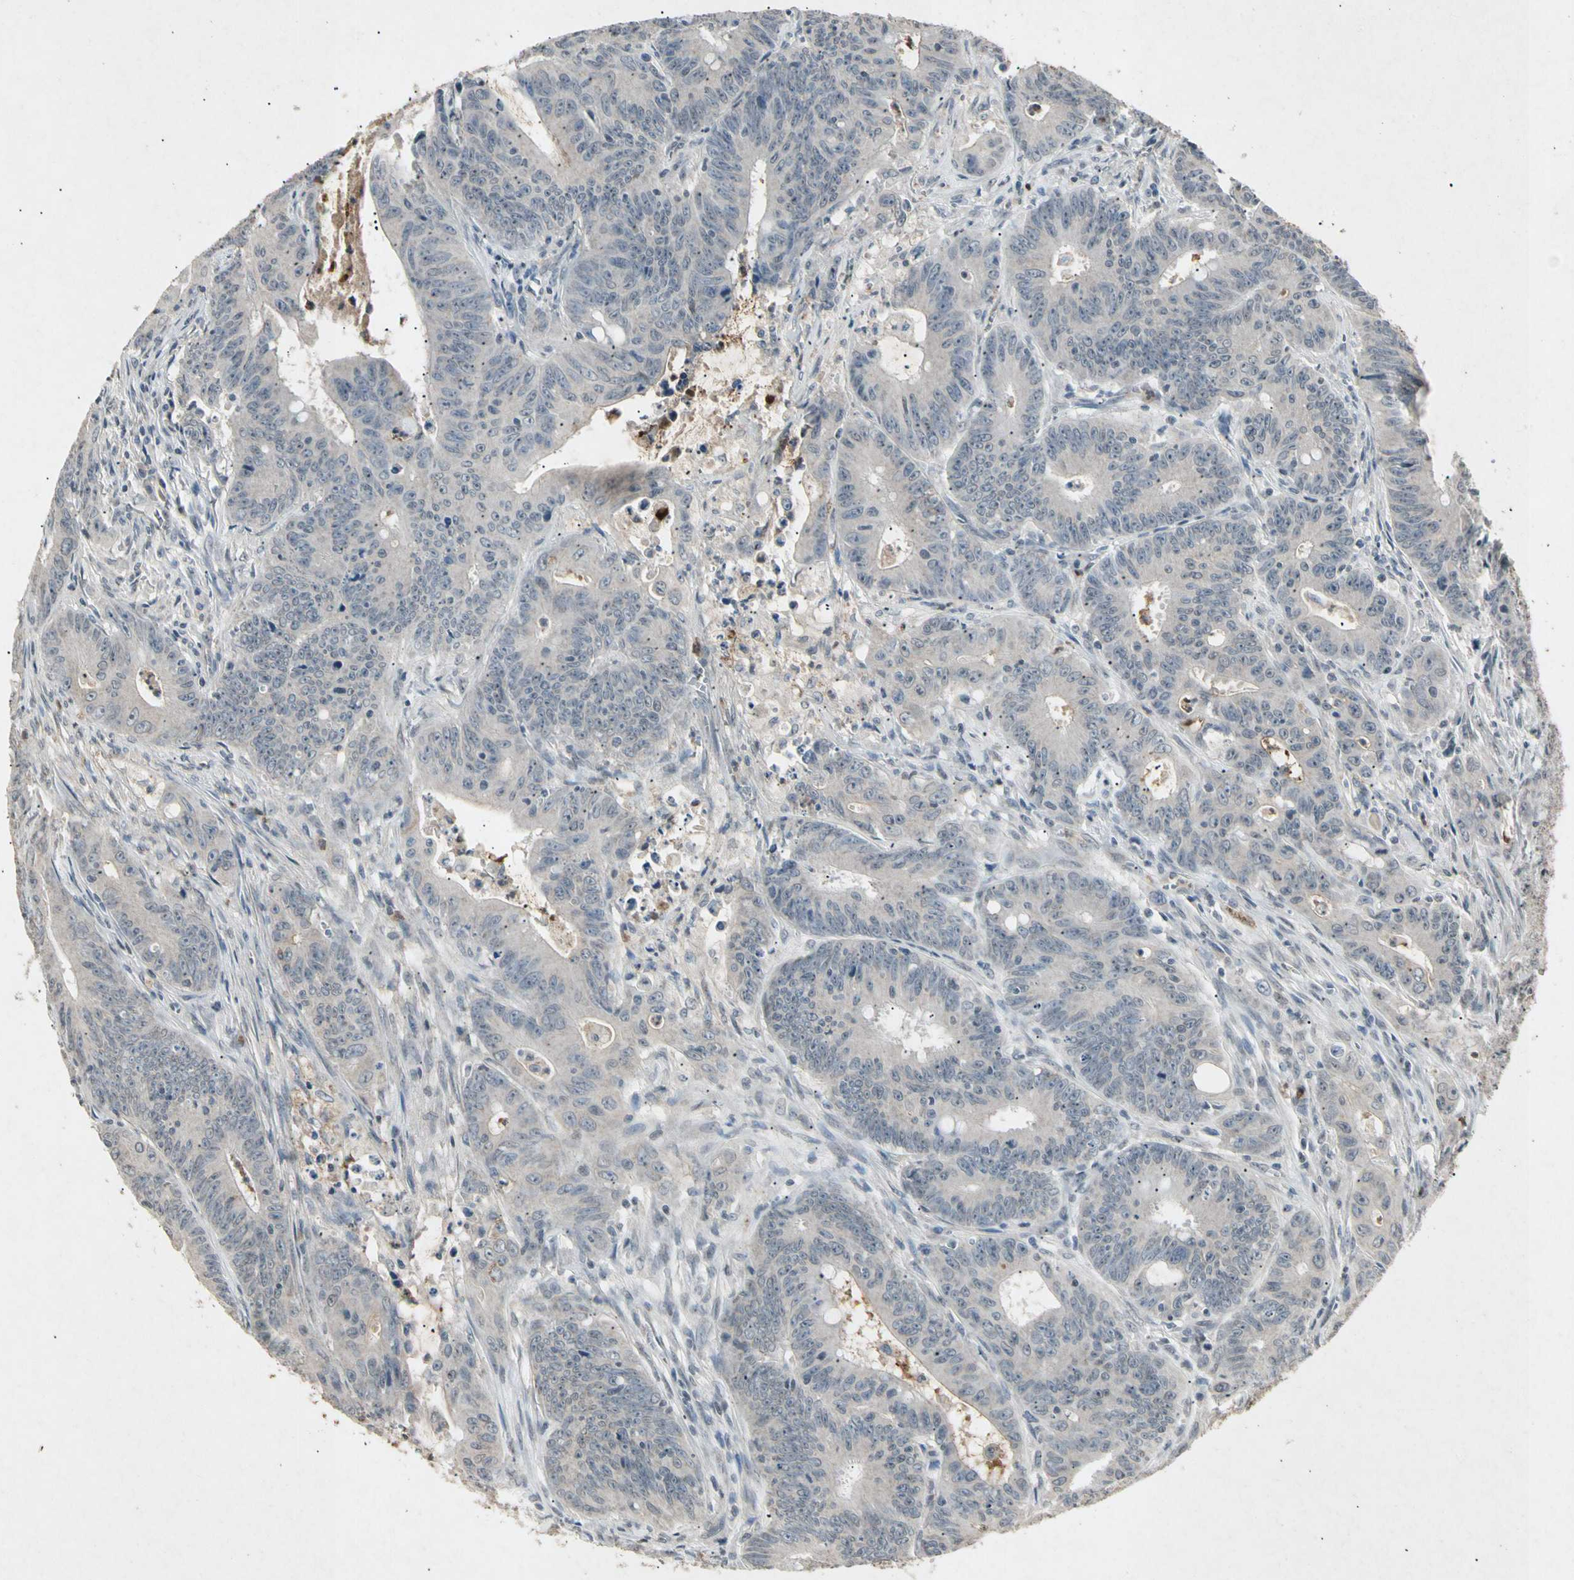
{"staining": {"intensity": "negative", "quantity": "none", "location": "none"}, "tissue": "colorectal cancer", "cell_type": "Tumor cells", "image_type": "cancer", "snomed": [{"axis": "morphology", "description": "Adenocarcinoma, NOS"}, {"axis": "topography", "description": "Colon"}], "caption": "Immunohistochemistry of colorectal cancer (adenocarcinoma) demonstrates no positivity in tumor cells. Brightfield microscopy of IHC stained with DAB (3,3'-diaminobenzidine) (brown) and hematoxylin (blue), captured at high magnification.", "gene": "CP", "patient": {"sex": "male", "age": 45}}